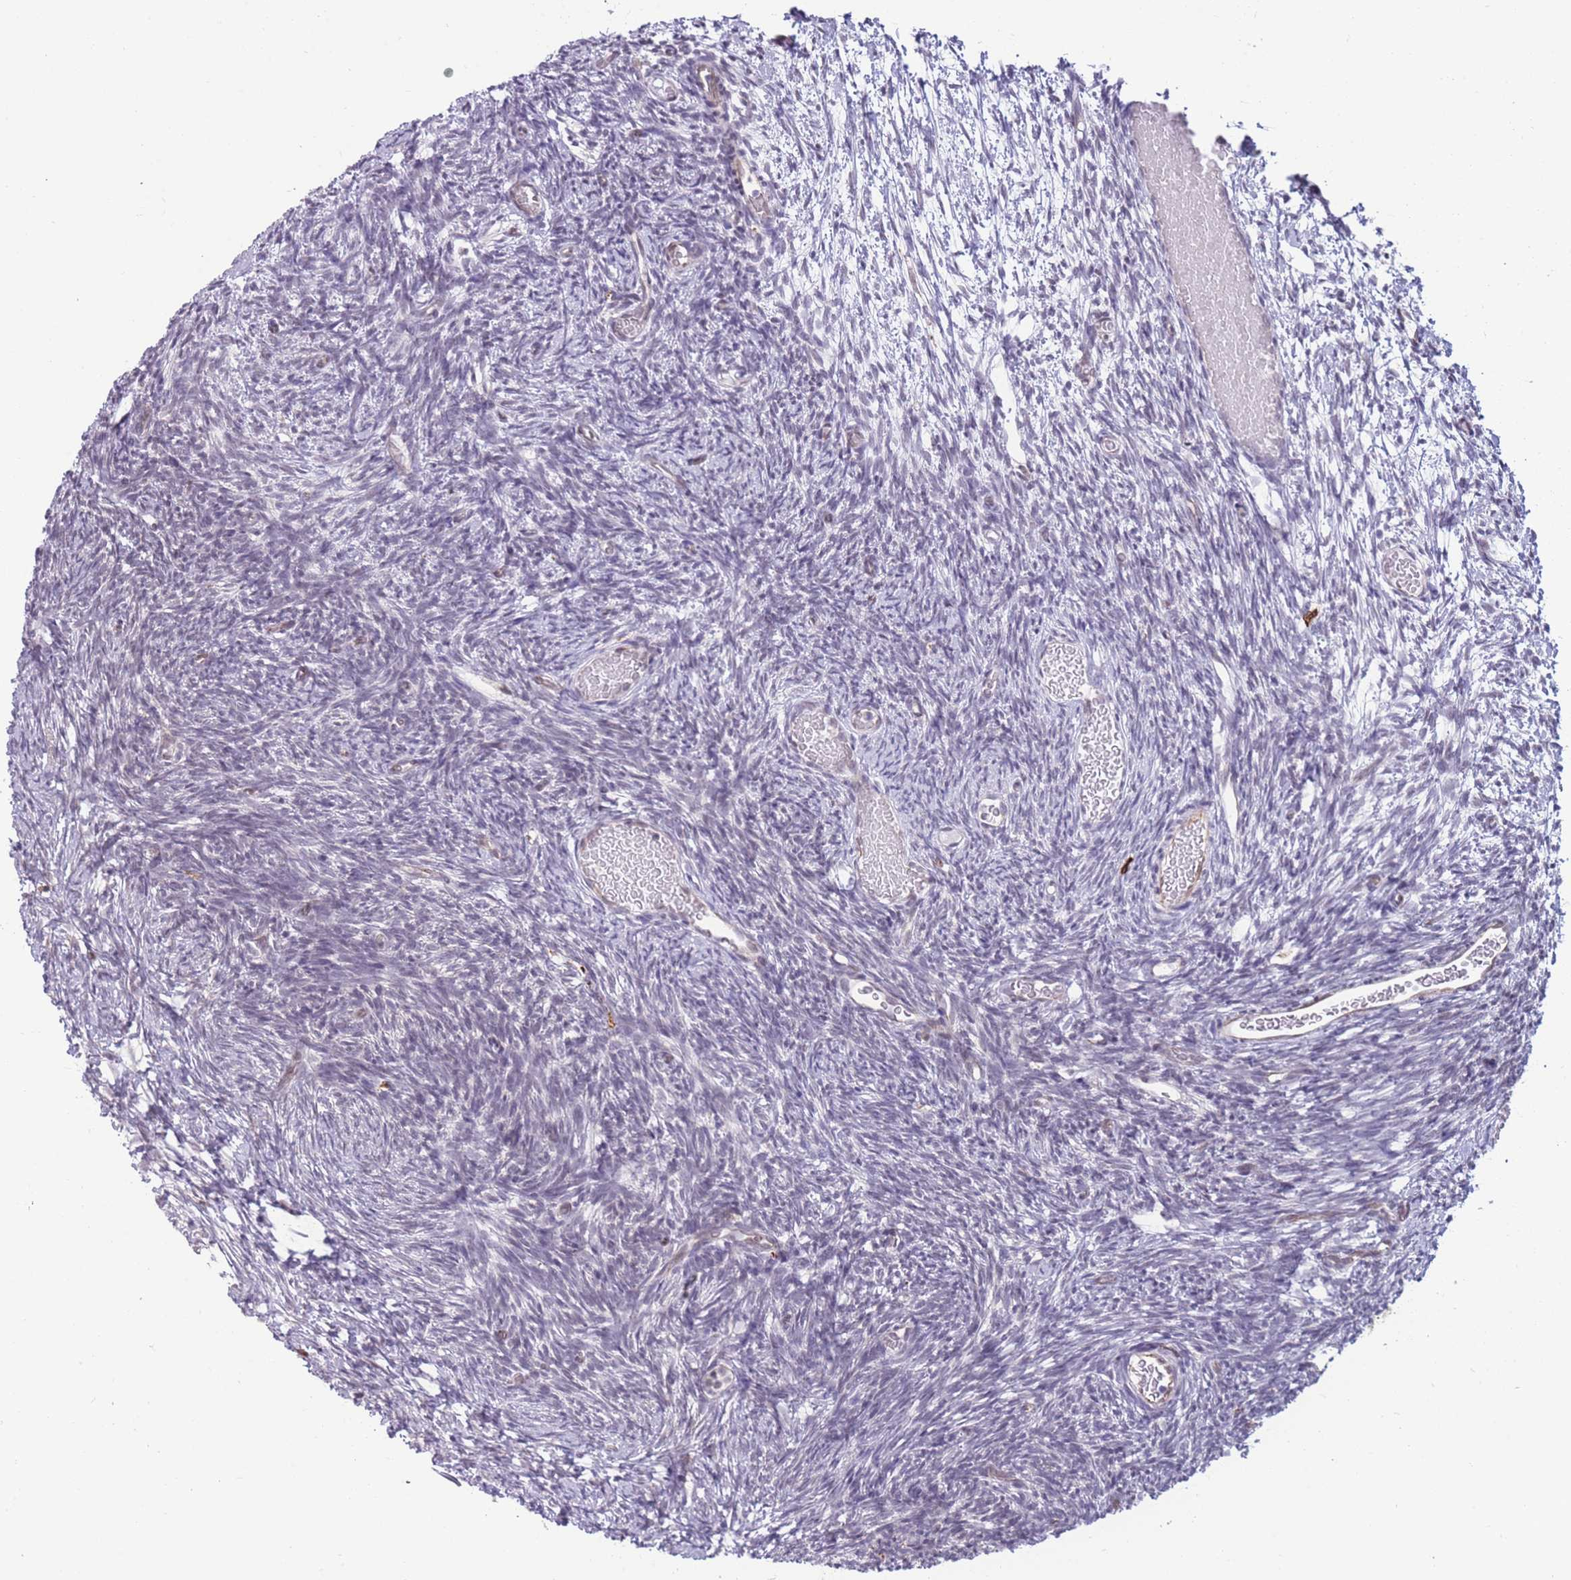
{"staining": {"intensity": "negative", "quantity": "none", "location": "none"}, "tissue": "ovary", "cell_type": "Ovarian stroma cells", "image_type": "normal", "snomed": [{"axis": "morphology", "description": "Normal tissue, NOS"}, {"axis": "topography", "description": "Ovary"}], "caption": "High power microscopy image of an immunohistochemistry (IHC) micrograph of benign ovary, revealing no significant positivity in ovarian stroma cells.", "gene": "TMEM121", "patient": {"sex": "female", "age": 39}}